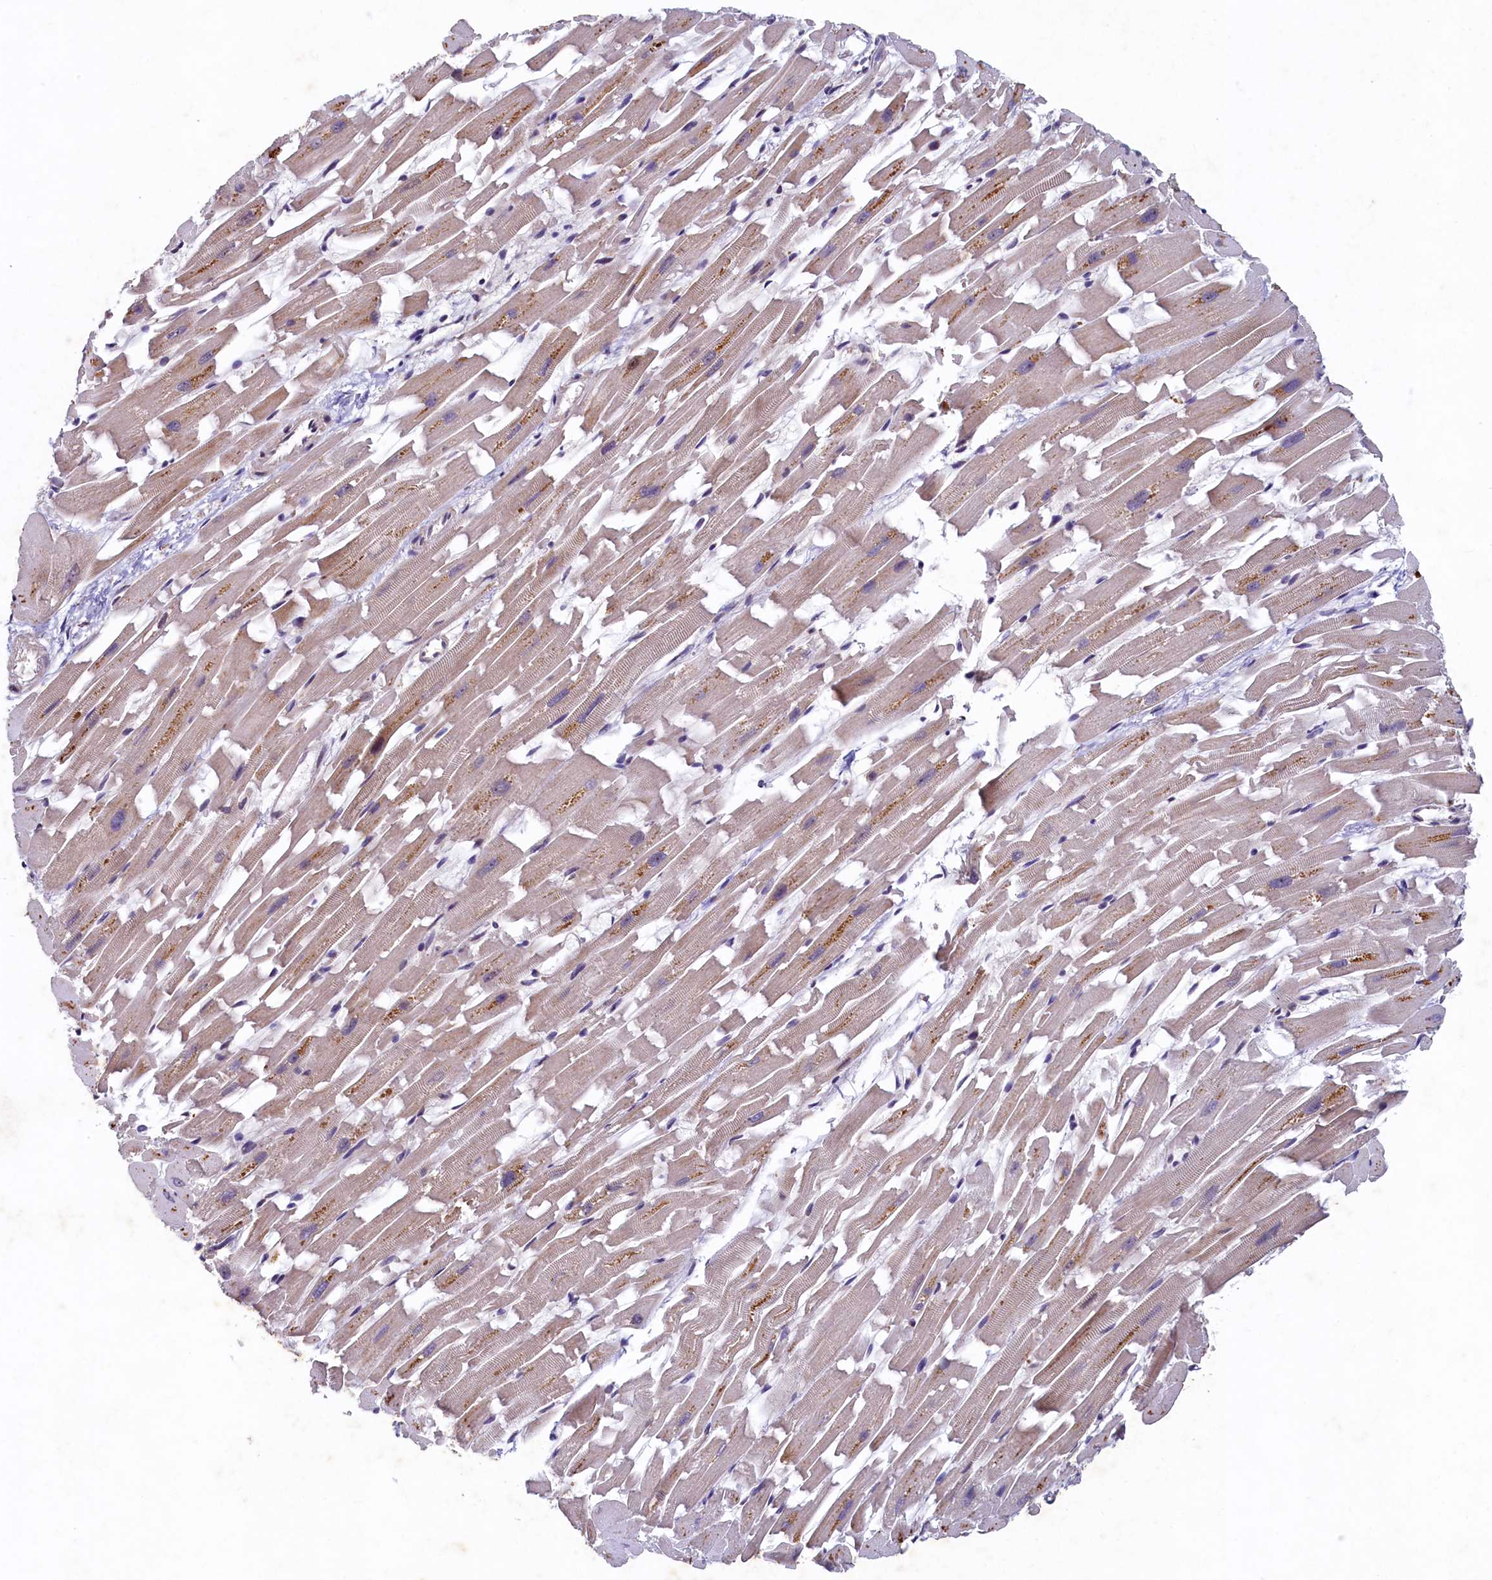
{"staining": {"intensity": "negative", "quantity": "none", "location": "none"}, "tissue": "heart muscle", "cell_type": "Cardiomyocytes", "image_type": "normal", "snomed": [{"axis": "morphology", "description": "Normal tissue, NOS"}, {"axis": "topography", "description": "Heart"}], "caption": "DAB immunohistochemical staining of unremarkable human heart muscle exhibits no significant staining in cardiomyocytes.", "gene": "LATS2", "patient": {"sex": "female", "age": 64}}